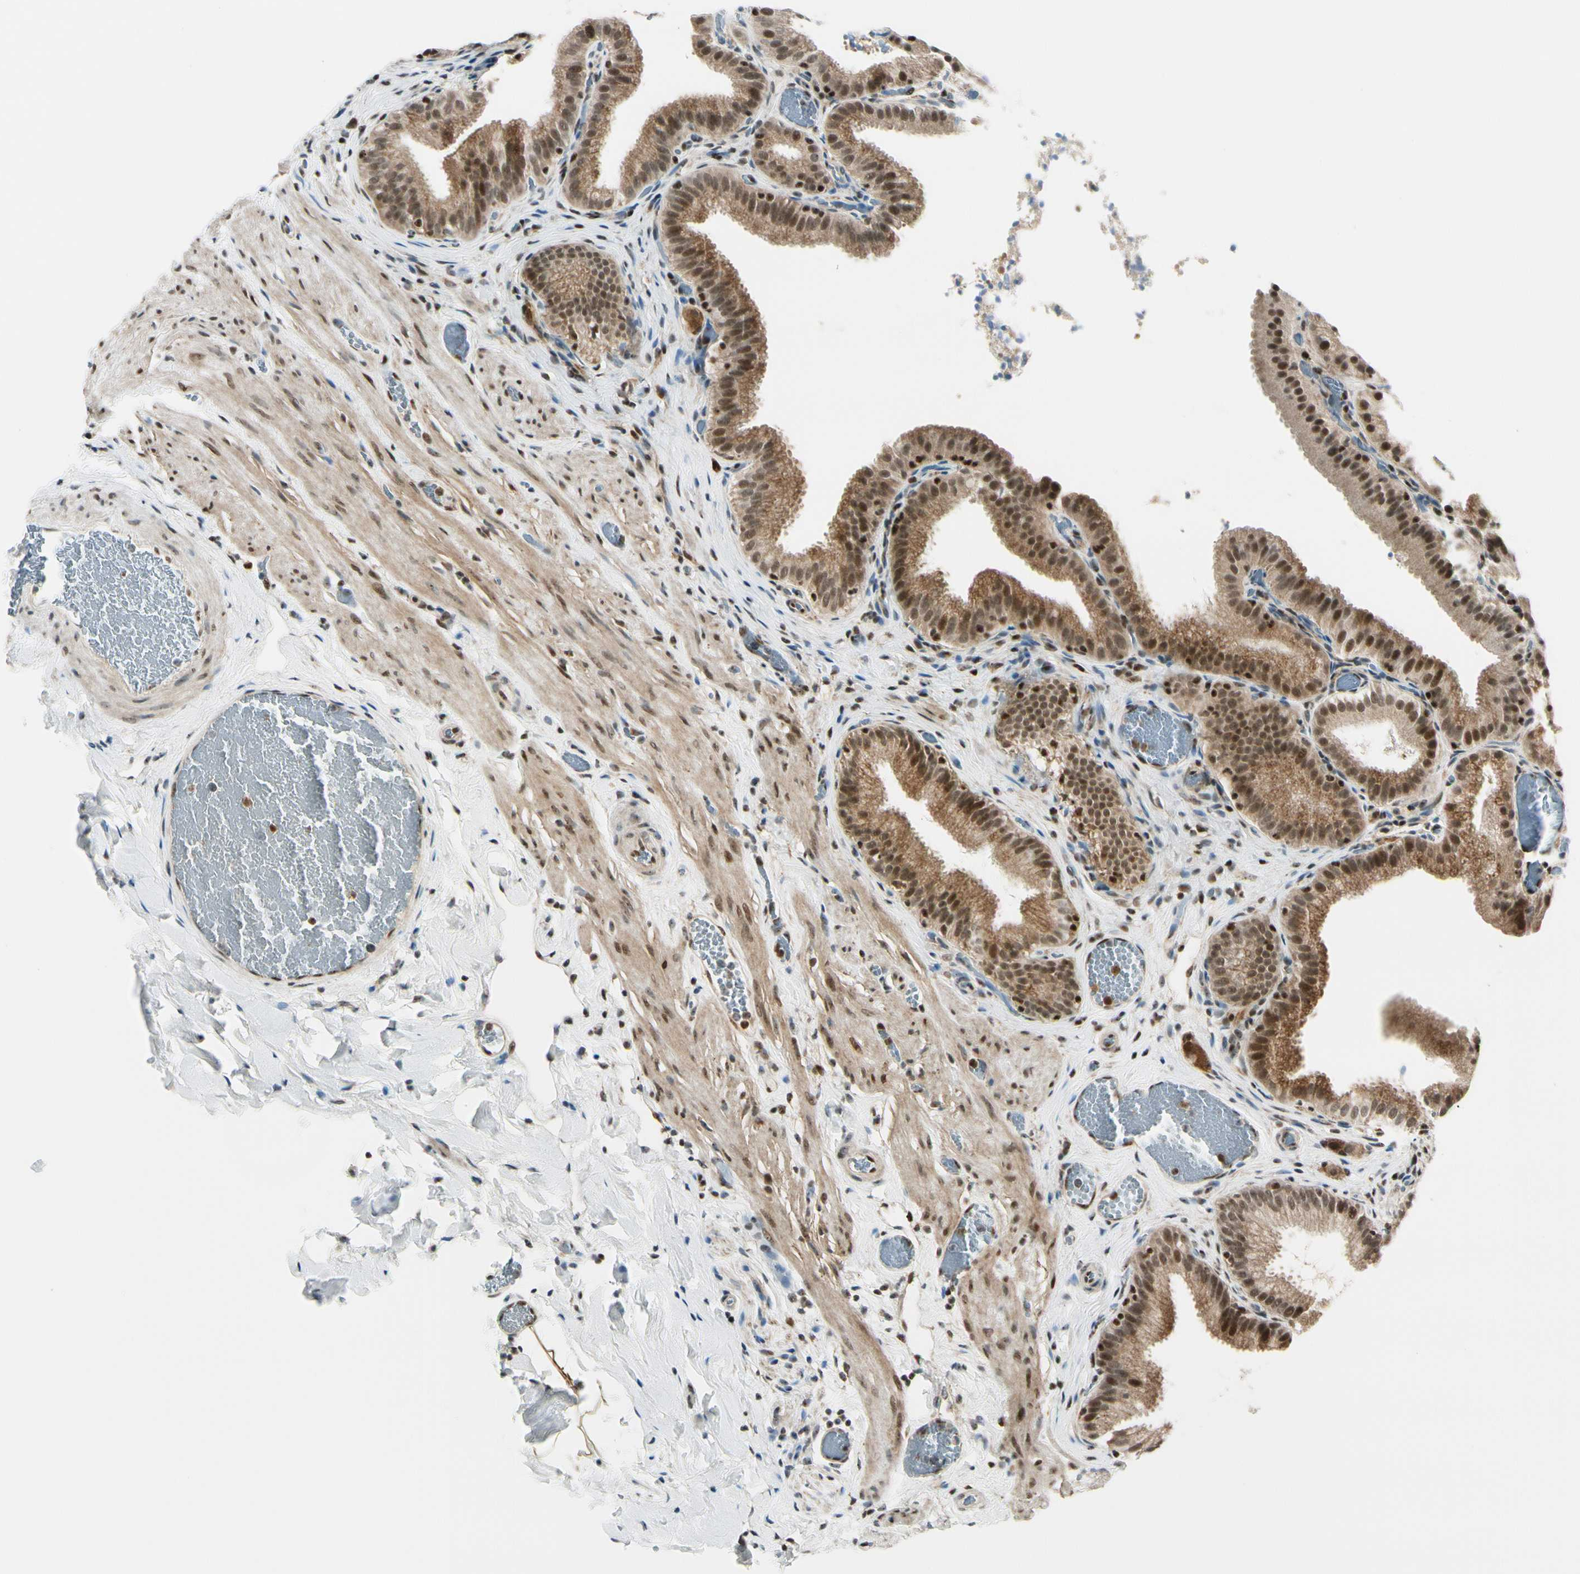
{"staining": {"intensity": "strong", "quantity": ">75%", "location": "cytoplasmic/membranous,nuclear"}, "tissue": "gallbladder", "cell_type": "Glandular cells", "image_type": "normal", "snomed": [{"axis": "morphology", "description": "Normal tissue, NOS"}, {"axis": "topography", "description": "Gallbladder"}], "caption": "A high-resolution photomicrograph shows IHC staining of benign gallbladder, which reveals strong cytoplasmic/membranous,nuclear staining in approximately >75% of glandular cells. (IHC, brightfield microscopy, high magnification).", "gene": "DAXX", "patient": {"sex": "male", "age": 54}}